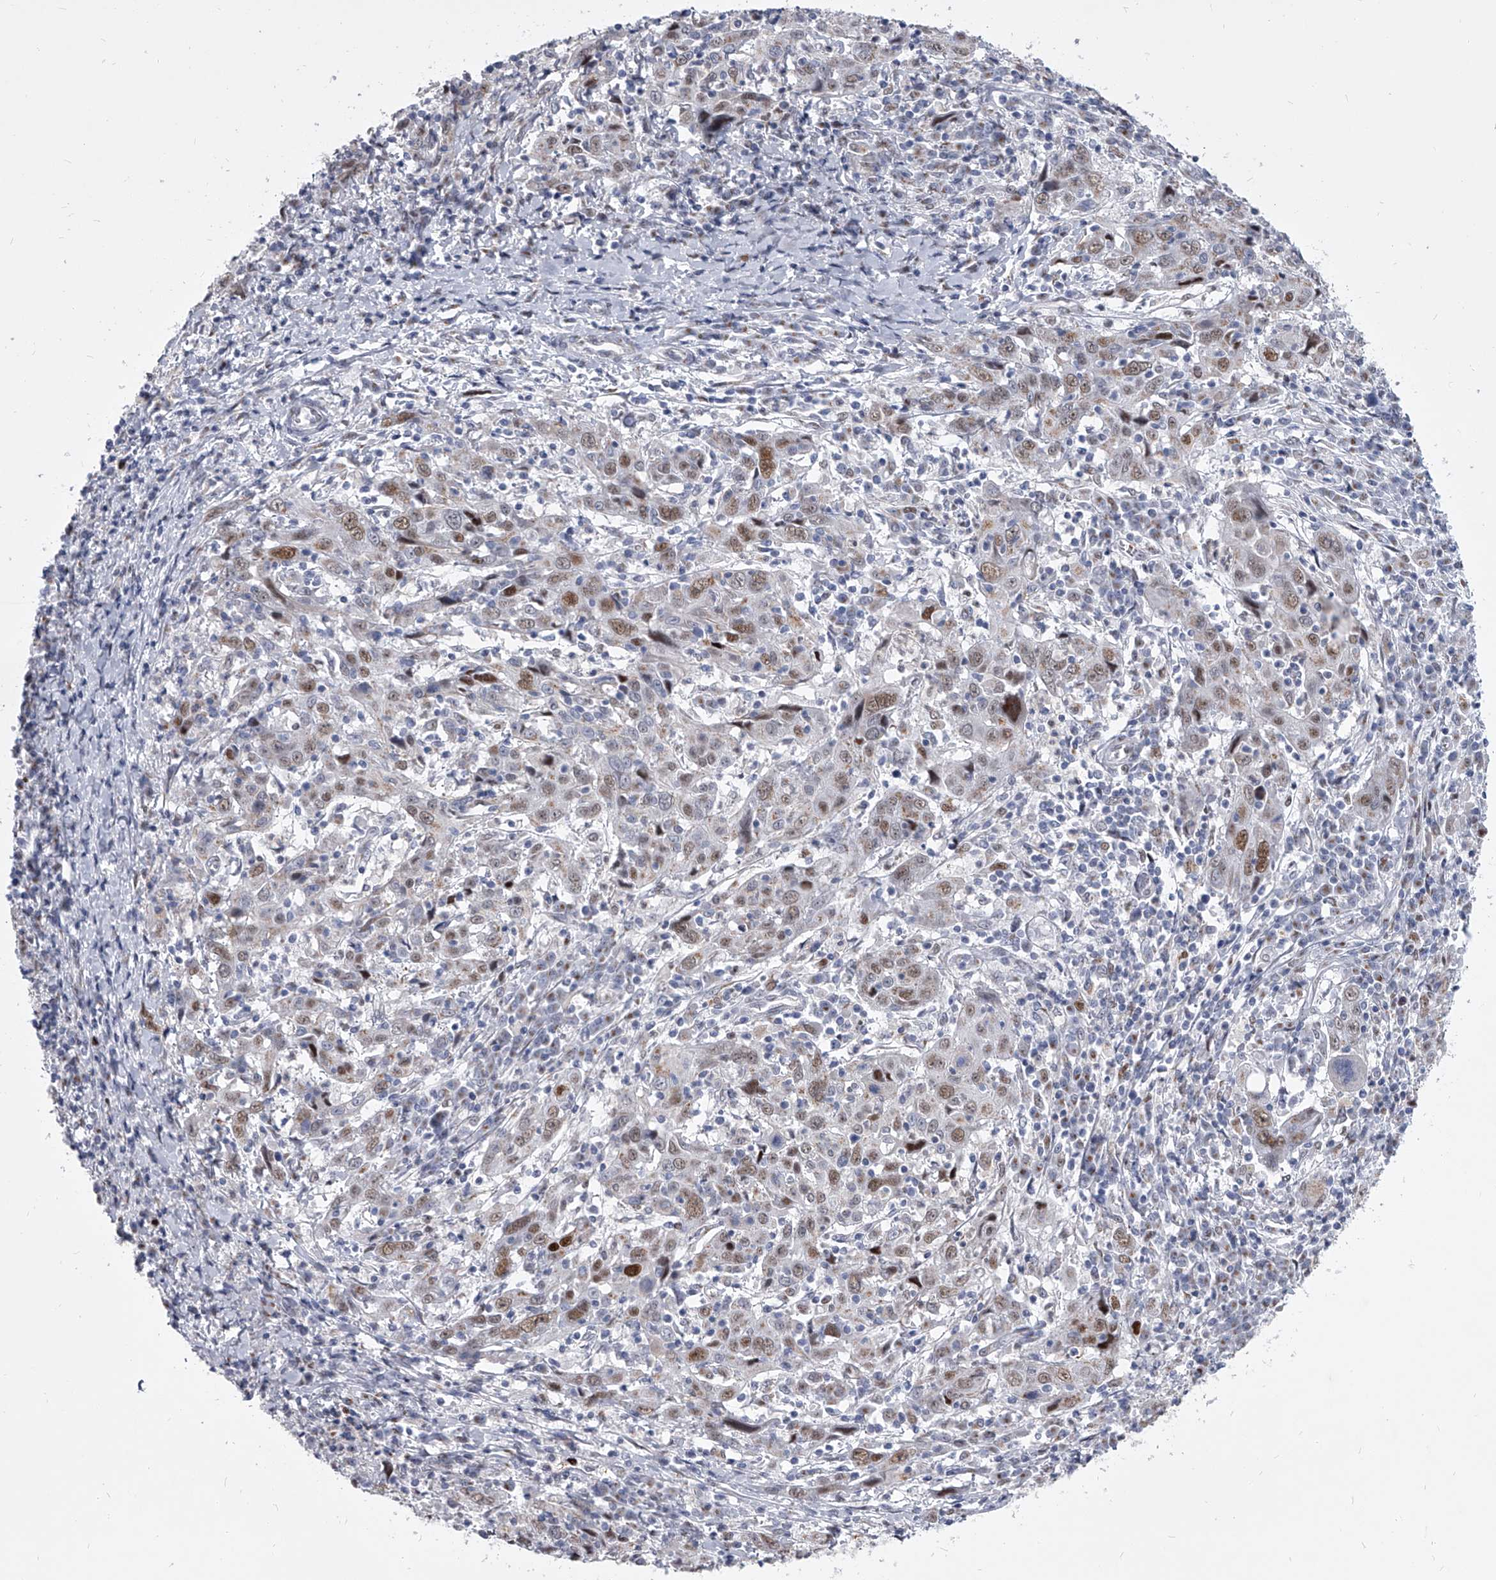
{"staining": {"intensity": "moderate", "quantity": "25%-75%", "location": "nuclear"}, "tissue": "cervical cancer", "cell_type": "Tumor cells", "image_type": "cancer", "snomed": [{"axis": "morphology", "description": "Squamous cell carcinoma, NOS"}, {"axis": "topography", "description": "Cervix"}], "caption": "Brown immunohistochemical staining in human cervical cancer (squamous cell carcinoma) demonstrates moderate nuclear staining in about 25%-75% of tumor cells. (IHC, brightfield microscopy, high magnification).", "gene": "EVA1C", "patient": {"sex": "female", "age": 46}}